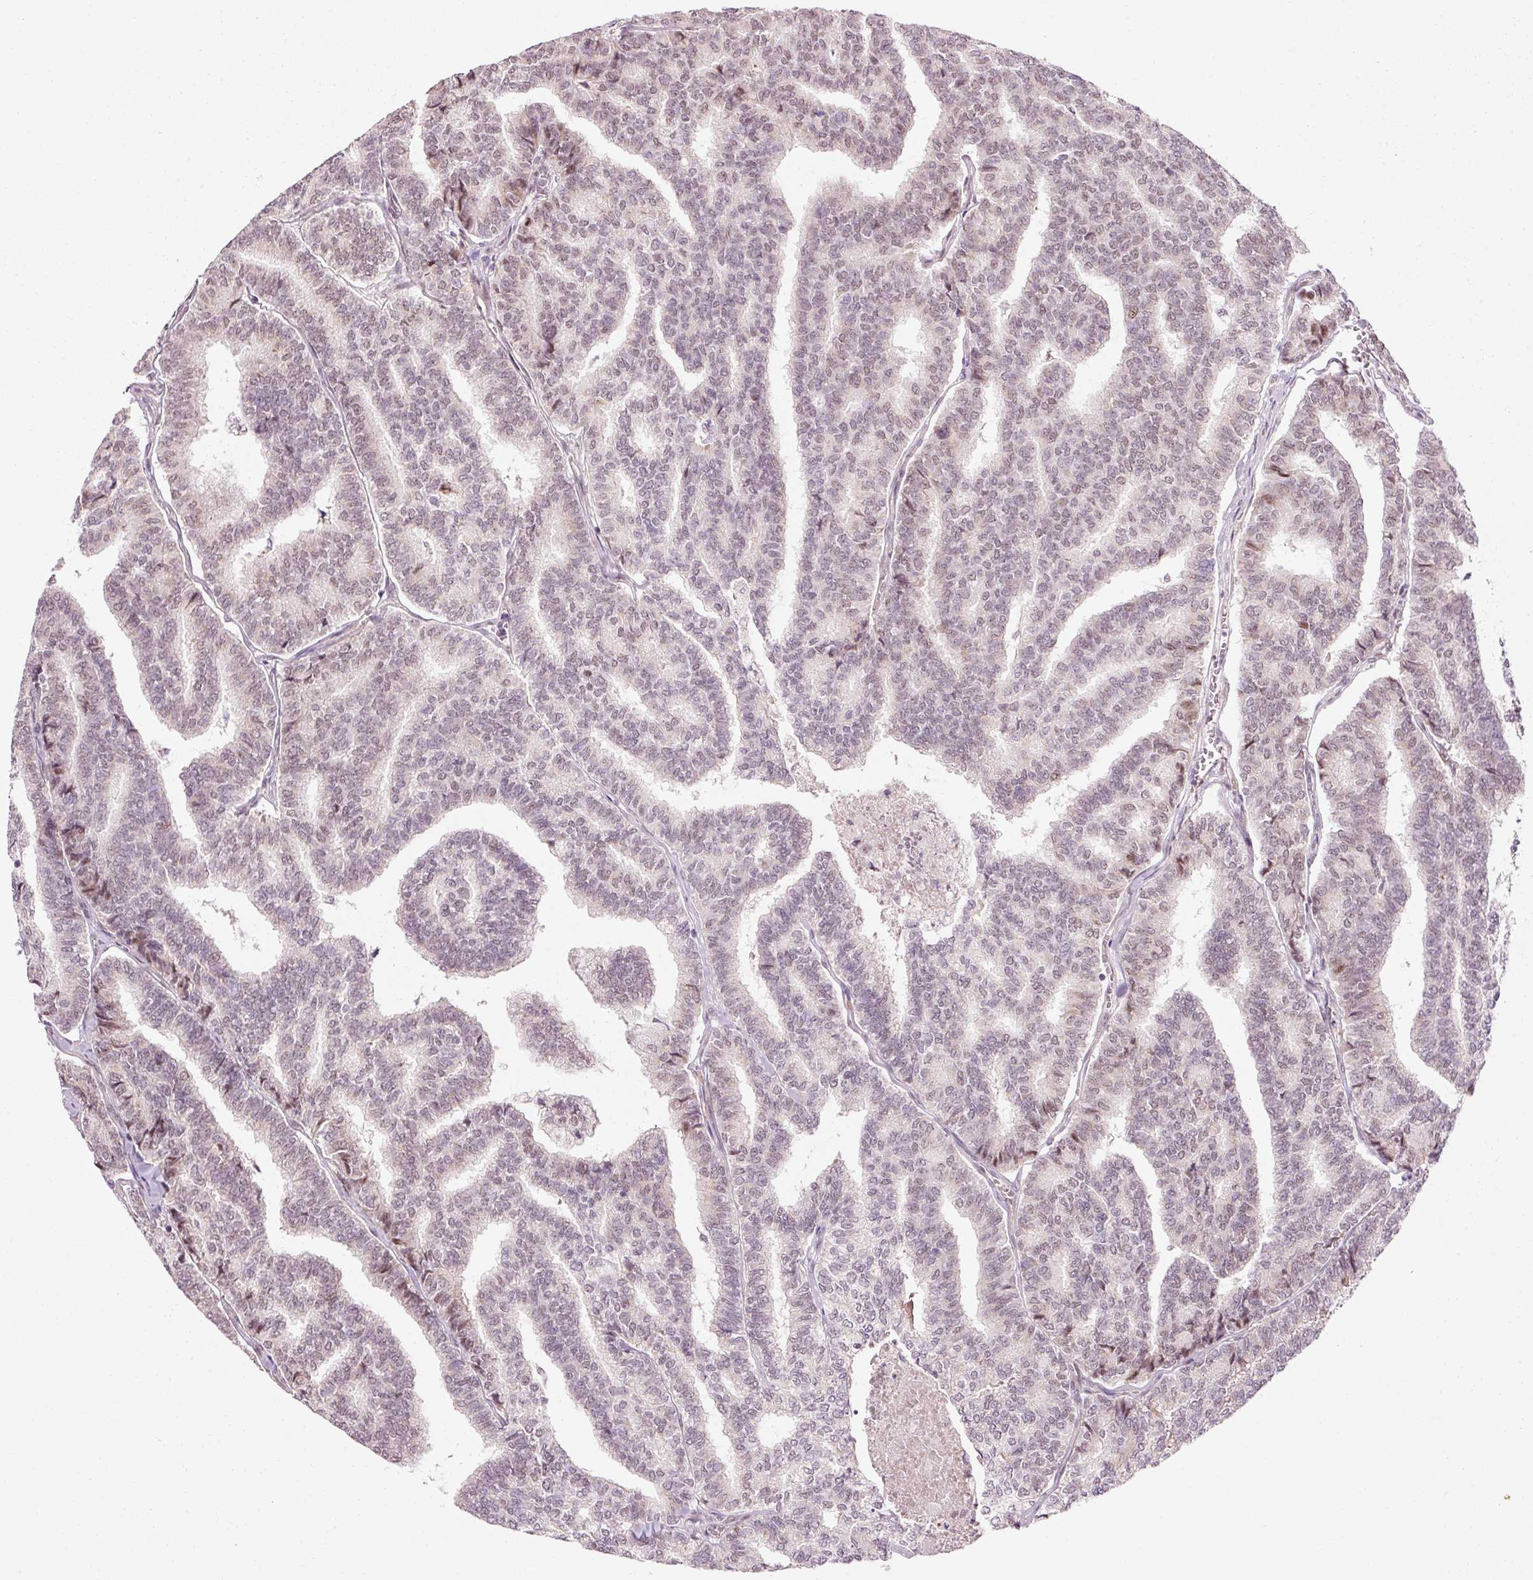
{"staining": {"intensity": "weak", "quantity": "25%-75%", "location": "nuclear"}, "tissue": "thyroid cancer", "cell_type": "Tumor cells", "image_type": "cancer", "snomed": [{"axis": "morphology", "description": "Papillary adenocarcinoma, NOS"}, {"axis": "topography", "description": "Thyroid gland"}], "caption": "Immunohistochemistry (IHC) of papillary adenocarcinoma (thyroid) displays low levels of weak nuclear expression in about 25%-75% of tumor cells.", "gene": "ANKRD20A1", "patient": {"sex": "female", "age": 35}}